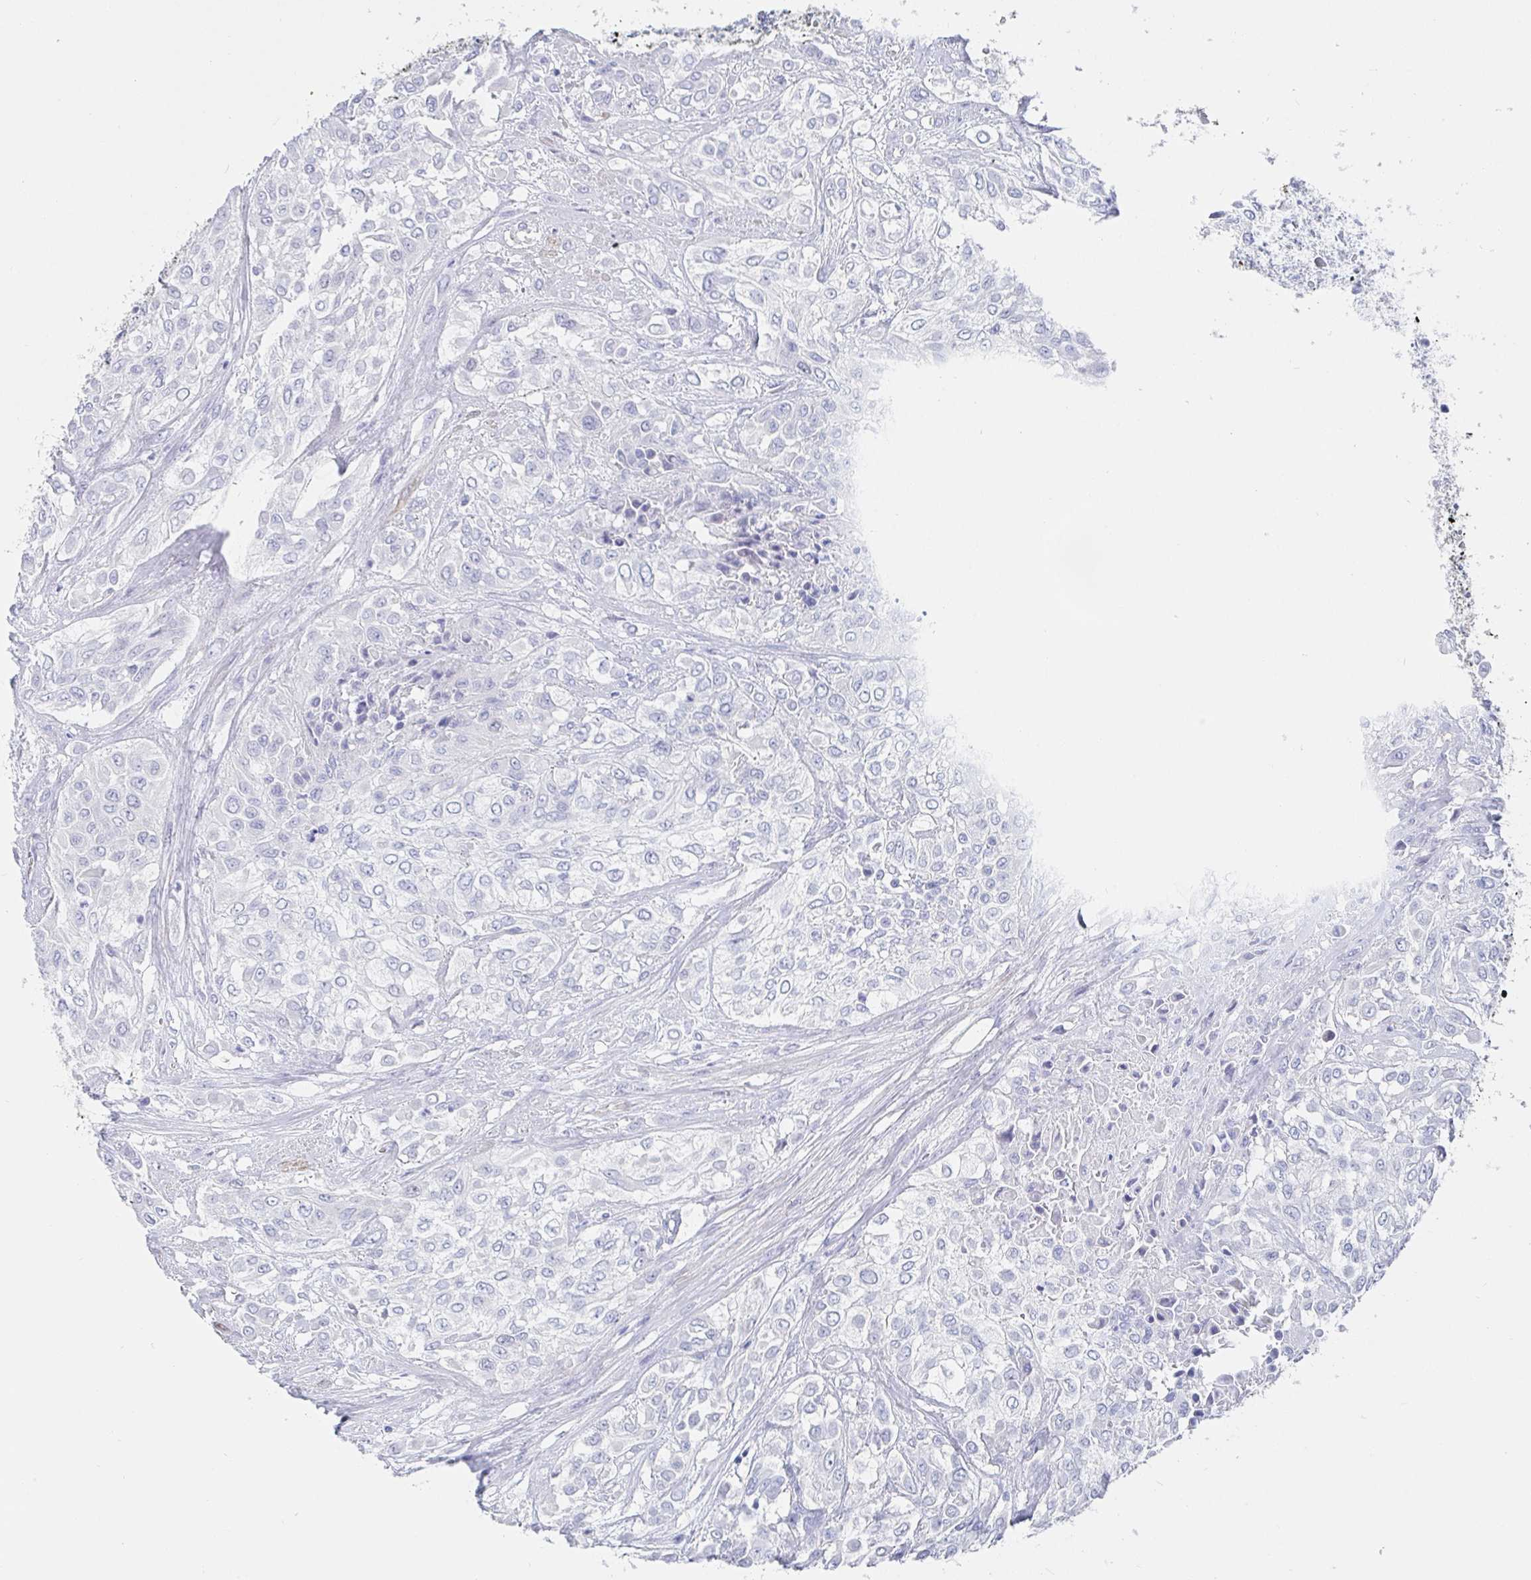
{"staining": {"intensity": "negative", "quantity": "none", "location": "none"}, "tissue": "urothelial cancer", "cell_type": "Tumor cells", "image_type": "cancer", "snomed": [{"axis": "morphology", "description": "Urothelial carcinoma, High grade"}, {"axis": "topography", "description": "Urinary bladder"}], "caption": "The photomicrograph demonstrates no staining of tumor cells in high-grade urothelial carcinoma.", "gene": "PACSIN1", "patient": {"sex": "male", "age": 57}}